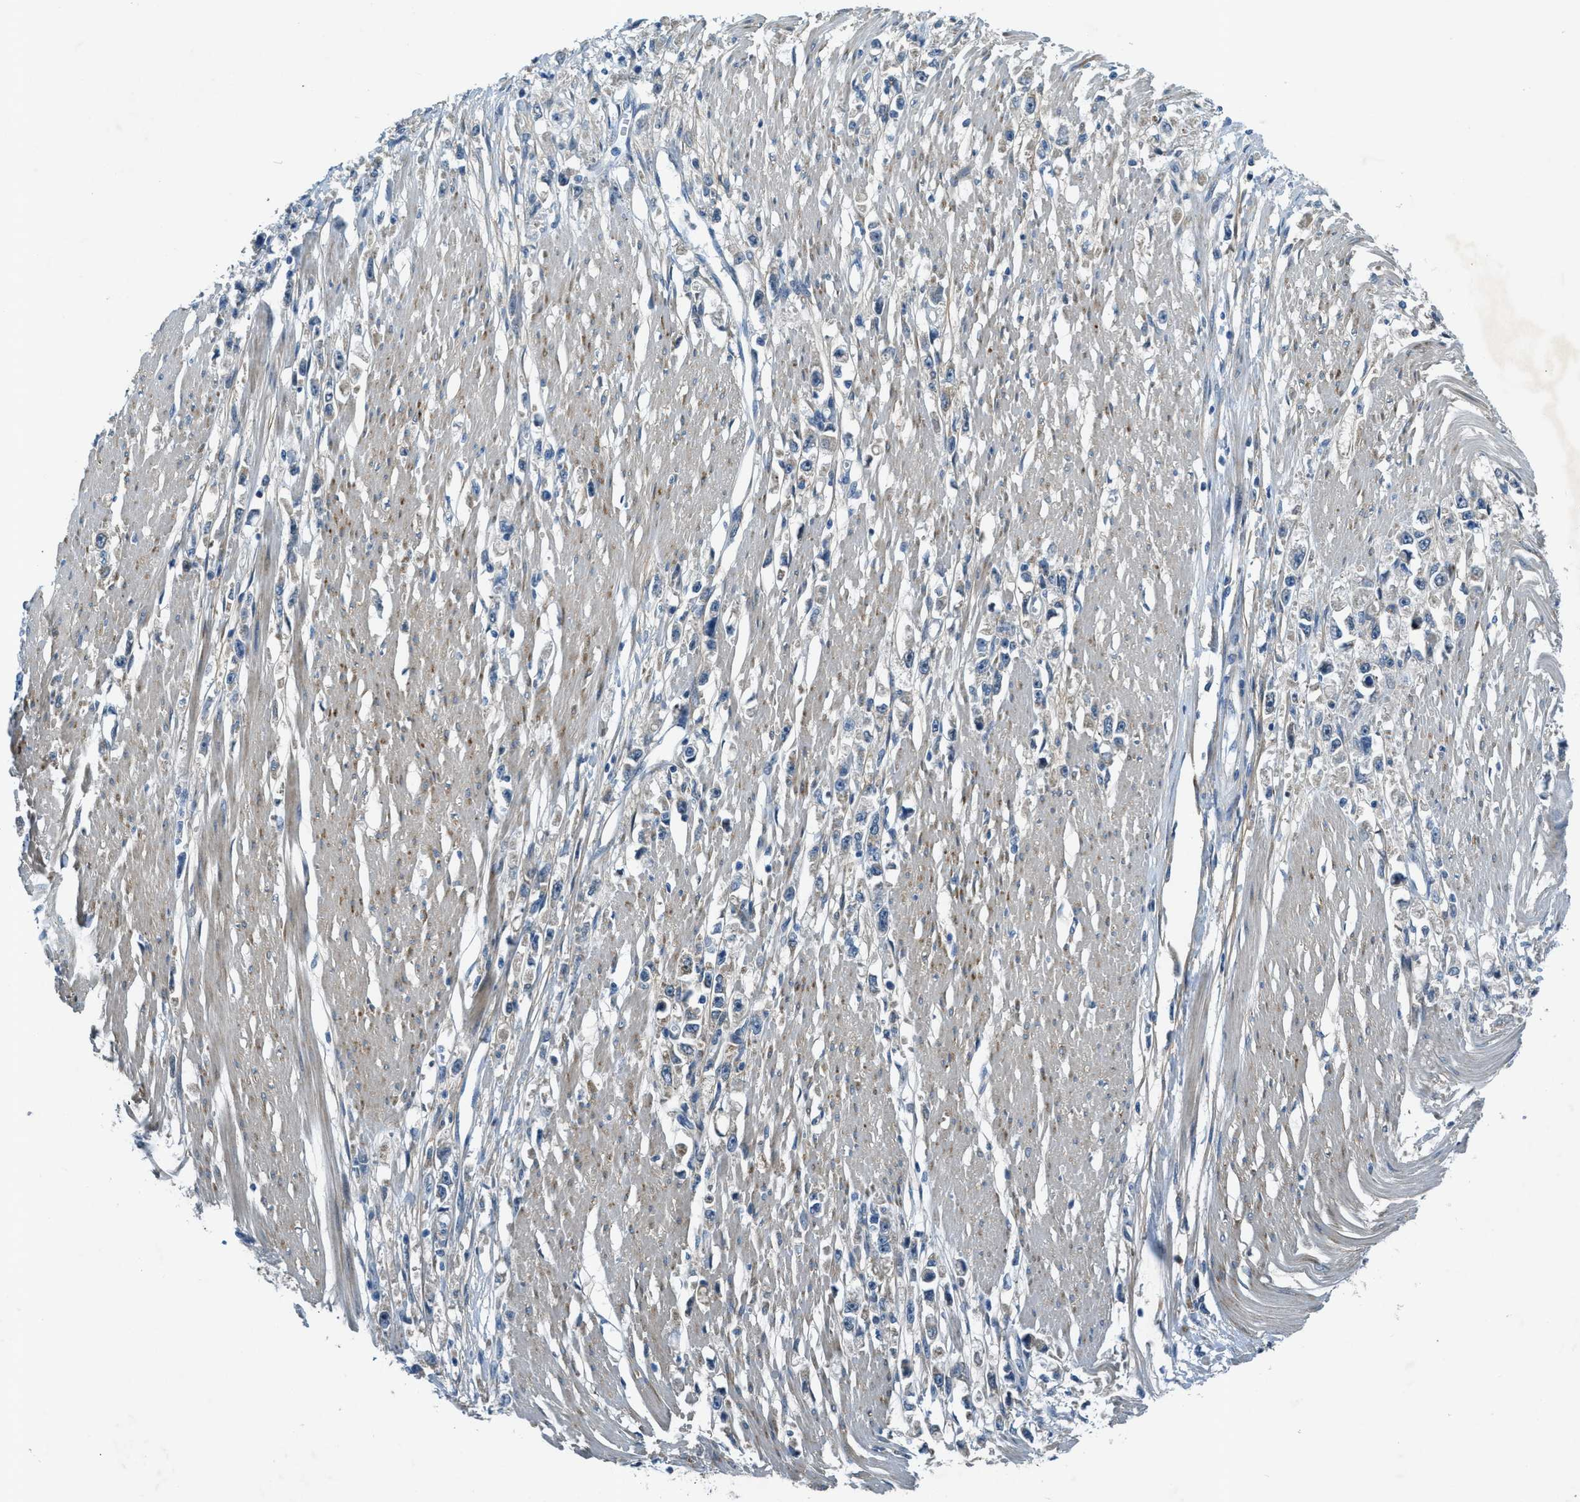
{"staining": {"intensity": "weak", "quantity": "<25%", "location": "cytoplasmic/membranous"}, "tissue": "stomach cancer", "cell_type": "Tumor cells", "image_type": "cancer", "snomed": [{"axis": "morphology", "description": "Adenocarcinoma, NOS"}, {"axis": "topography", "description": "Stomach"}], "caption": "This is a image of immunohistochemistry (IHC) staining of stomach cancer (adenocarcinoma), which shows no positivity in tumor cells. (DAB immunohistochemistry (IHC) visualized using brightfield microscopy, high magnification).", "gene": "SNX14", "patient": {"sex": "female", "age": 59}}